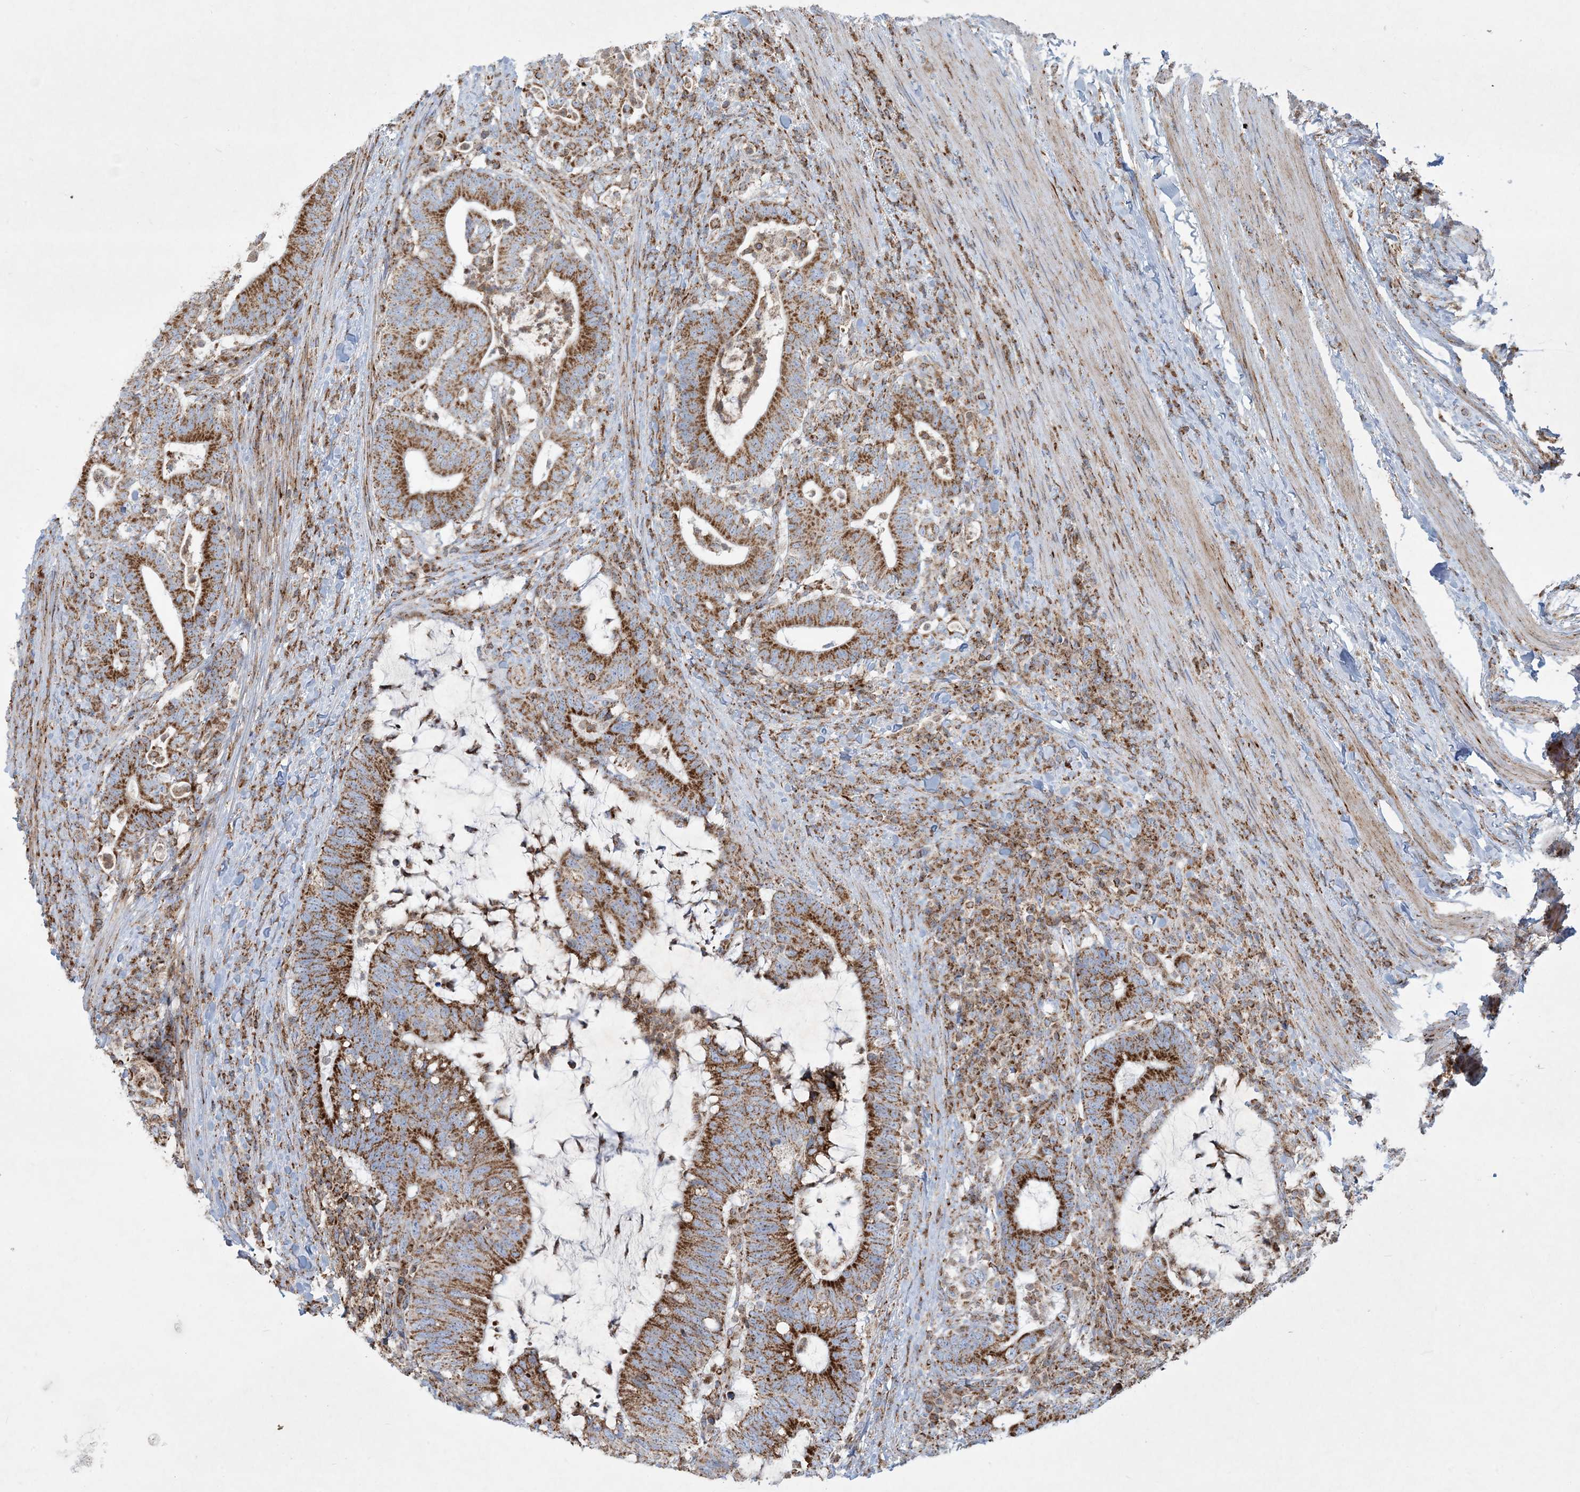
{"staining": {"intensity": "strong", "quantity": ">75%", "location": "cytoplasmic/membranous"}, "tissue": "colorectal cancer", "cell_type": "Tumor cells", "image_type": "cancer", "snomed": [{"axis": "morphology", "description": "Adenocarcinoma, NOS"}, {"axis": "topography", "description": "Colon"}], "caption": "A high-resolution histopathology image shows immunohistochemistry (IHC) staining of colorectal cancer, which demonstrates strong cytoplasmic/membranous expression in about >75% of tumor cells. (DAB IHC with brightfield microscopy, high magnification).", "gene": "BEND4", "patient": {"sex": "female", "age": 66}}